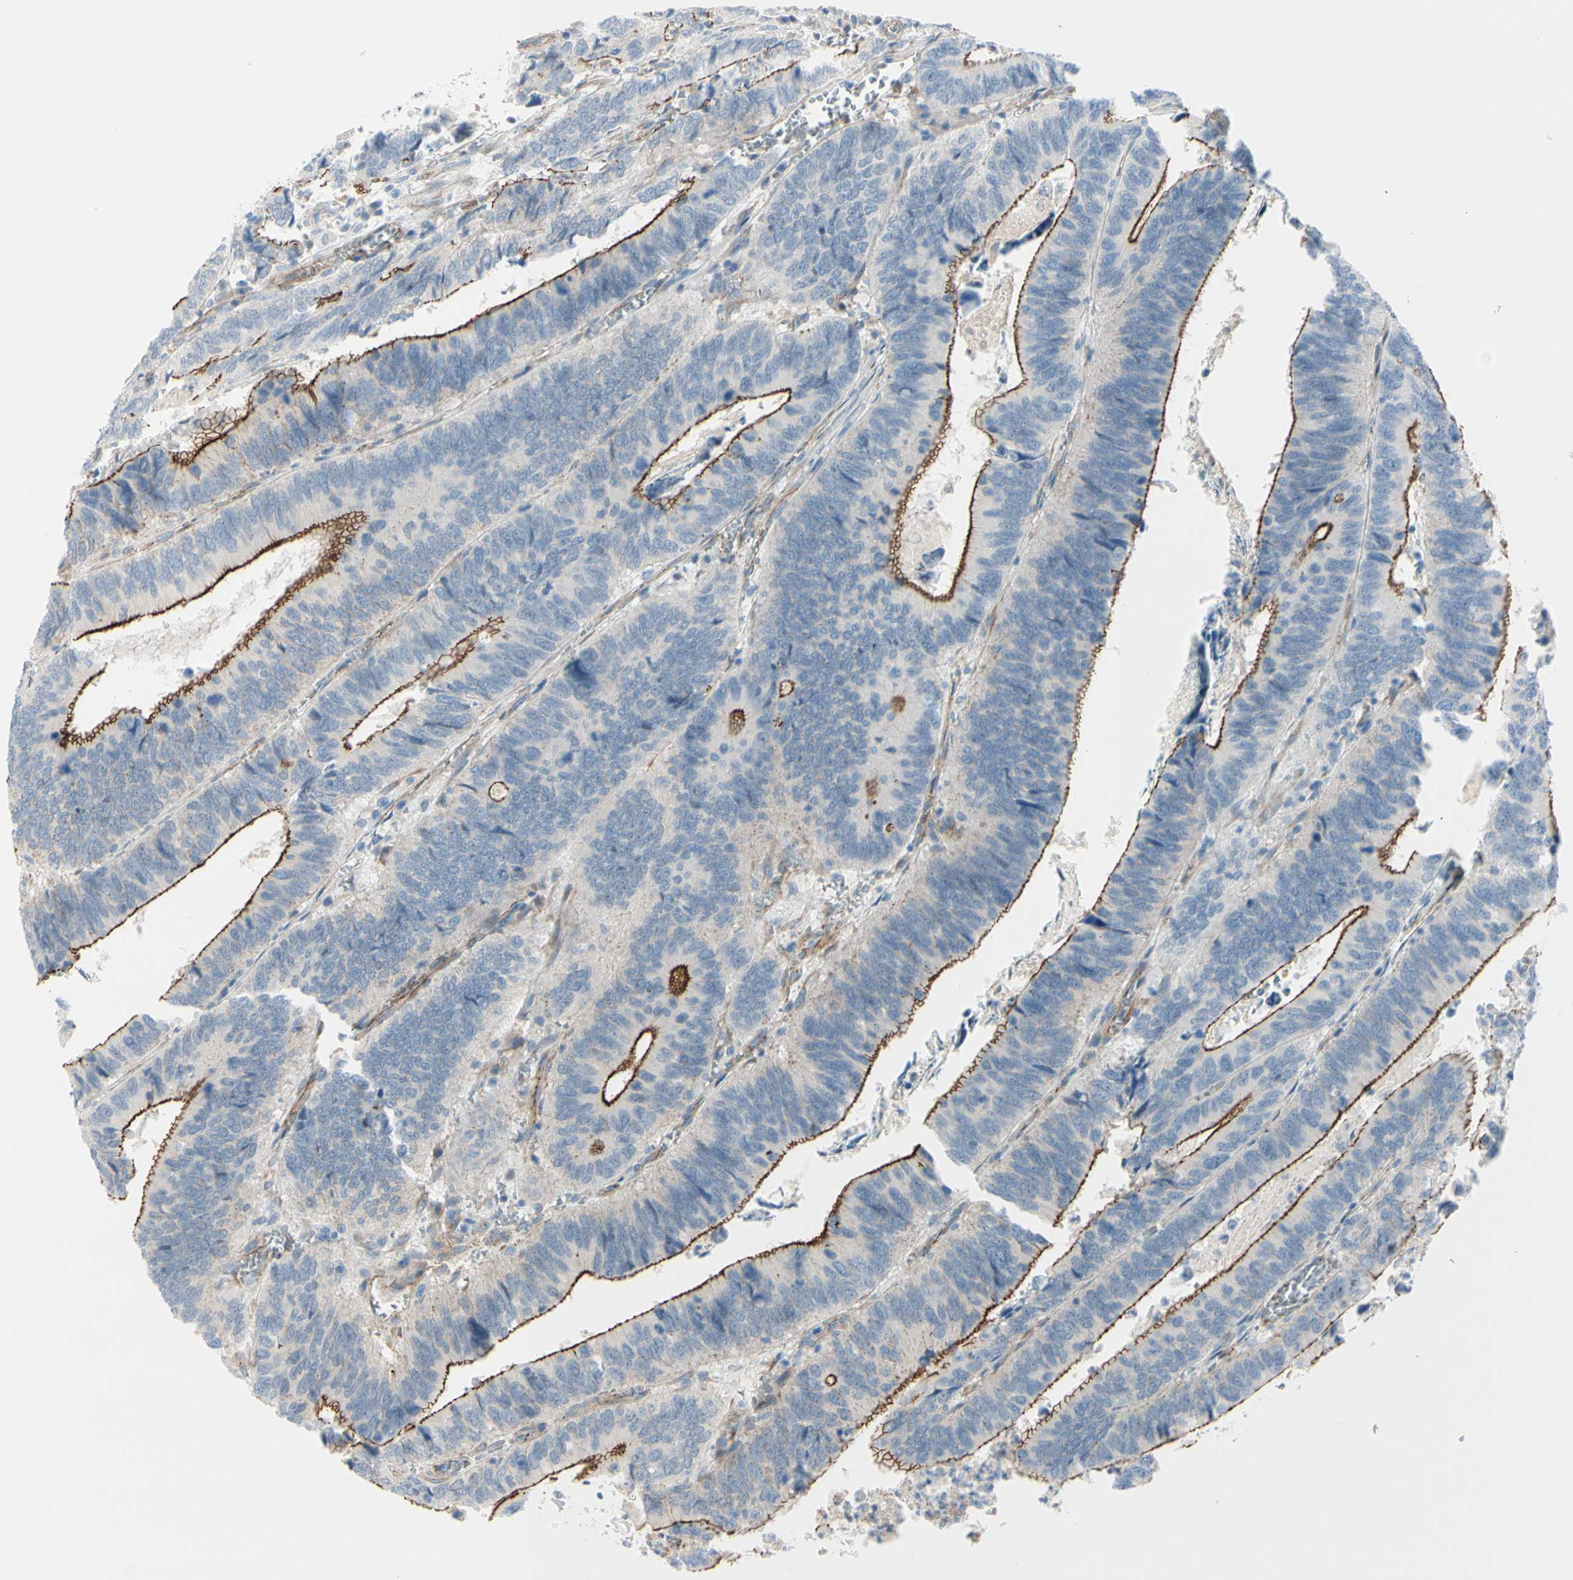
{"staining": {"intensity": "moderate", "quantity": "25%-75%", "location": "cytoplasmic/membranous"}, "tissue": "colorectal cancer", "cell_type": "Tumor cells", "image_type": "cancer", "snomed": [{"axis": "morphology", "description": "Adenocarcinoma, NOS"}, {"axis": "topography", "description": "Colon"}], "caption": "The histopathology image displays a brown stain indicating the presence of a protein in the cytoplasmic/membranous of tumor cells in colorectal cancer (adenocarcinoma).", "gene": "TJP1", "patient": {"sex": "male", "age": 72}}